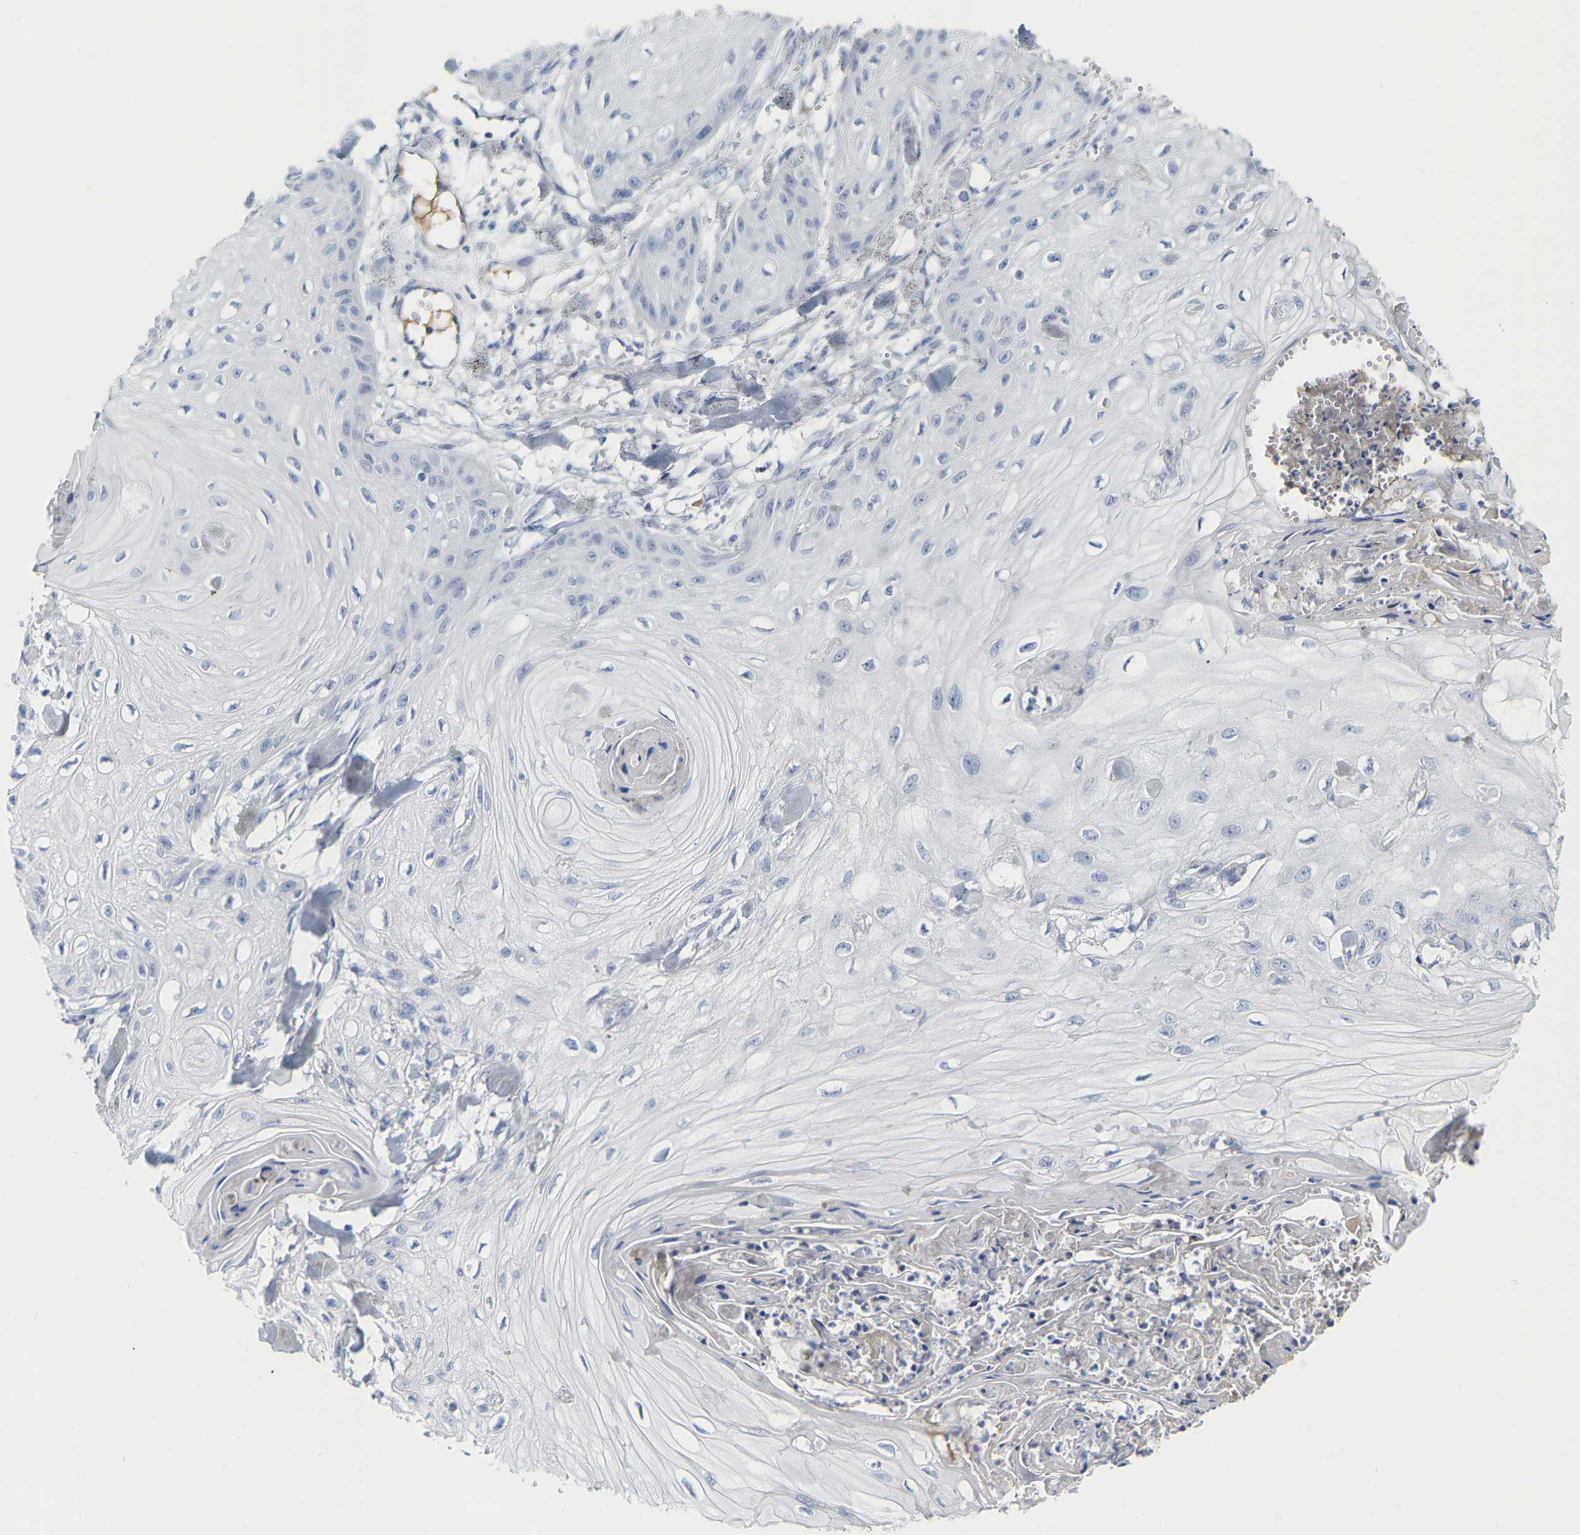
{"staining": {"intensity": "negative", "quantity": "none", "location": "none"}, "tissue": "skin cancer", "cell_type": "Tumor cells", "image_type": "cancer", "snomed": [{"axis": "morphology", "description": "Squamous cell carcinoma, NOS"}, {"axis": "topography", "description": "Skin"}], "caption": "Immunohistochemistry (IHC) photomicrograph of neoplastic tissue: human skin cancer (squamous cell carcinoma) stained with DAB displays no significant protein expression in tumor cells. The staining is performed using DAB brown chromogen with nuclei counter-stained in using hematoxylin.", "gene": "GNAS", "patient": {"sex": "male", "age": 74}}